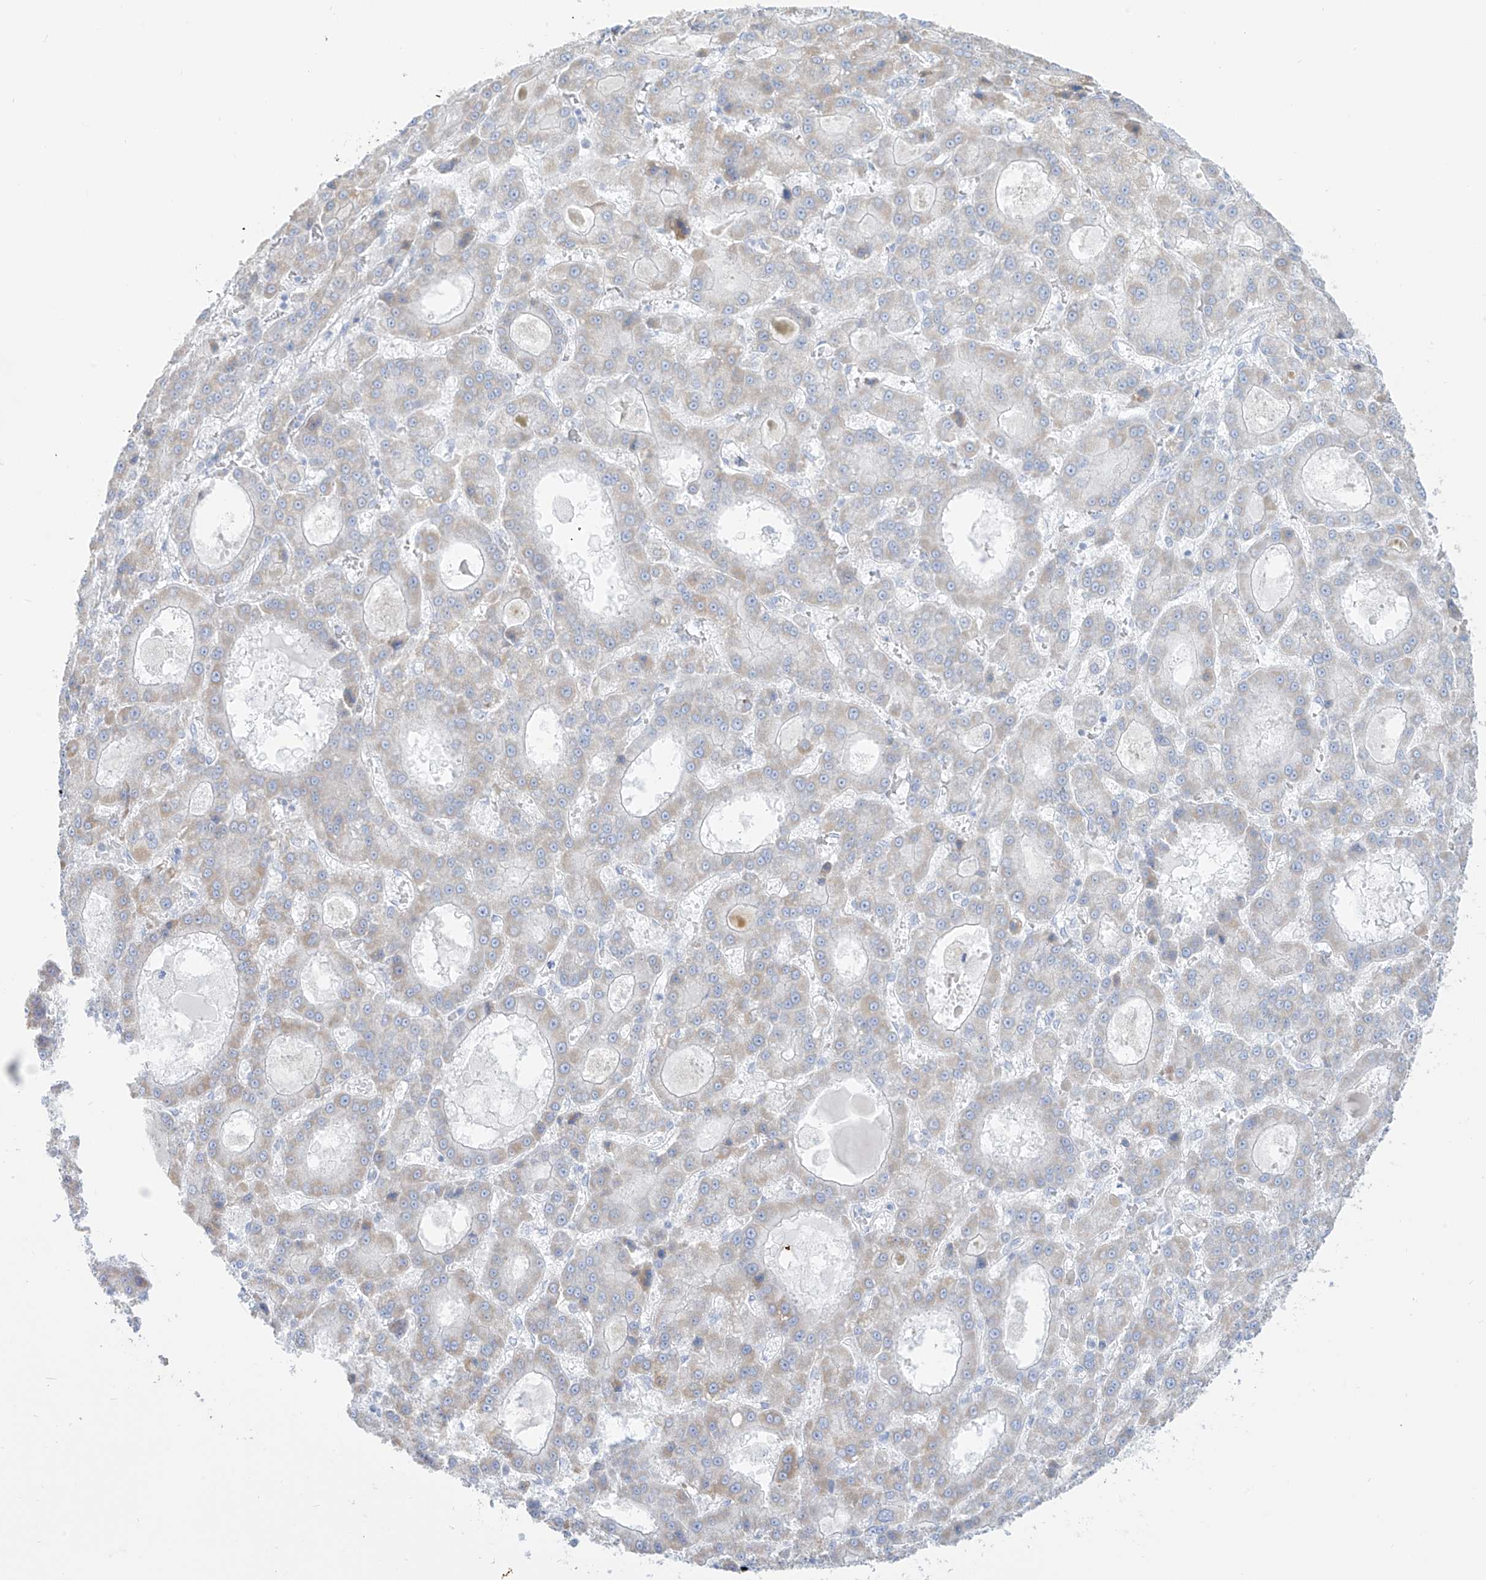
{"staining": {"intensity": "negative", "quantity": "none", "location": "none"}, "tissue": "liver cancer", "cell_type": "Tumor cells", "image_type": "cancer", "snomed": [{"axis": "morphology", "description": "Carcinoma, Hepatocellular, NOS"}, {"axis": "topography", "description": "Liver"}], "caption": "The histopathology image reveals no staining of tumor cells in hepatocellular carcinoma (liver).", "gene": "SLC26A3", "patient": {"sex": "male", "age": 70}}